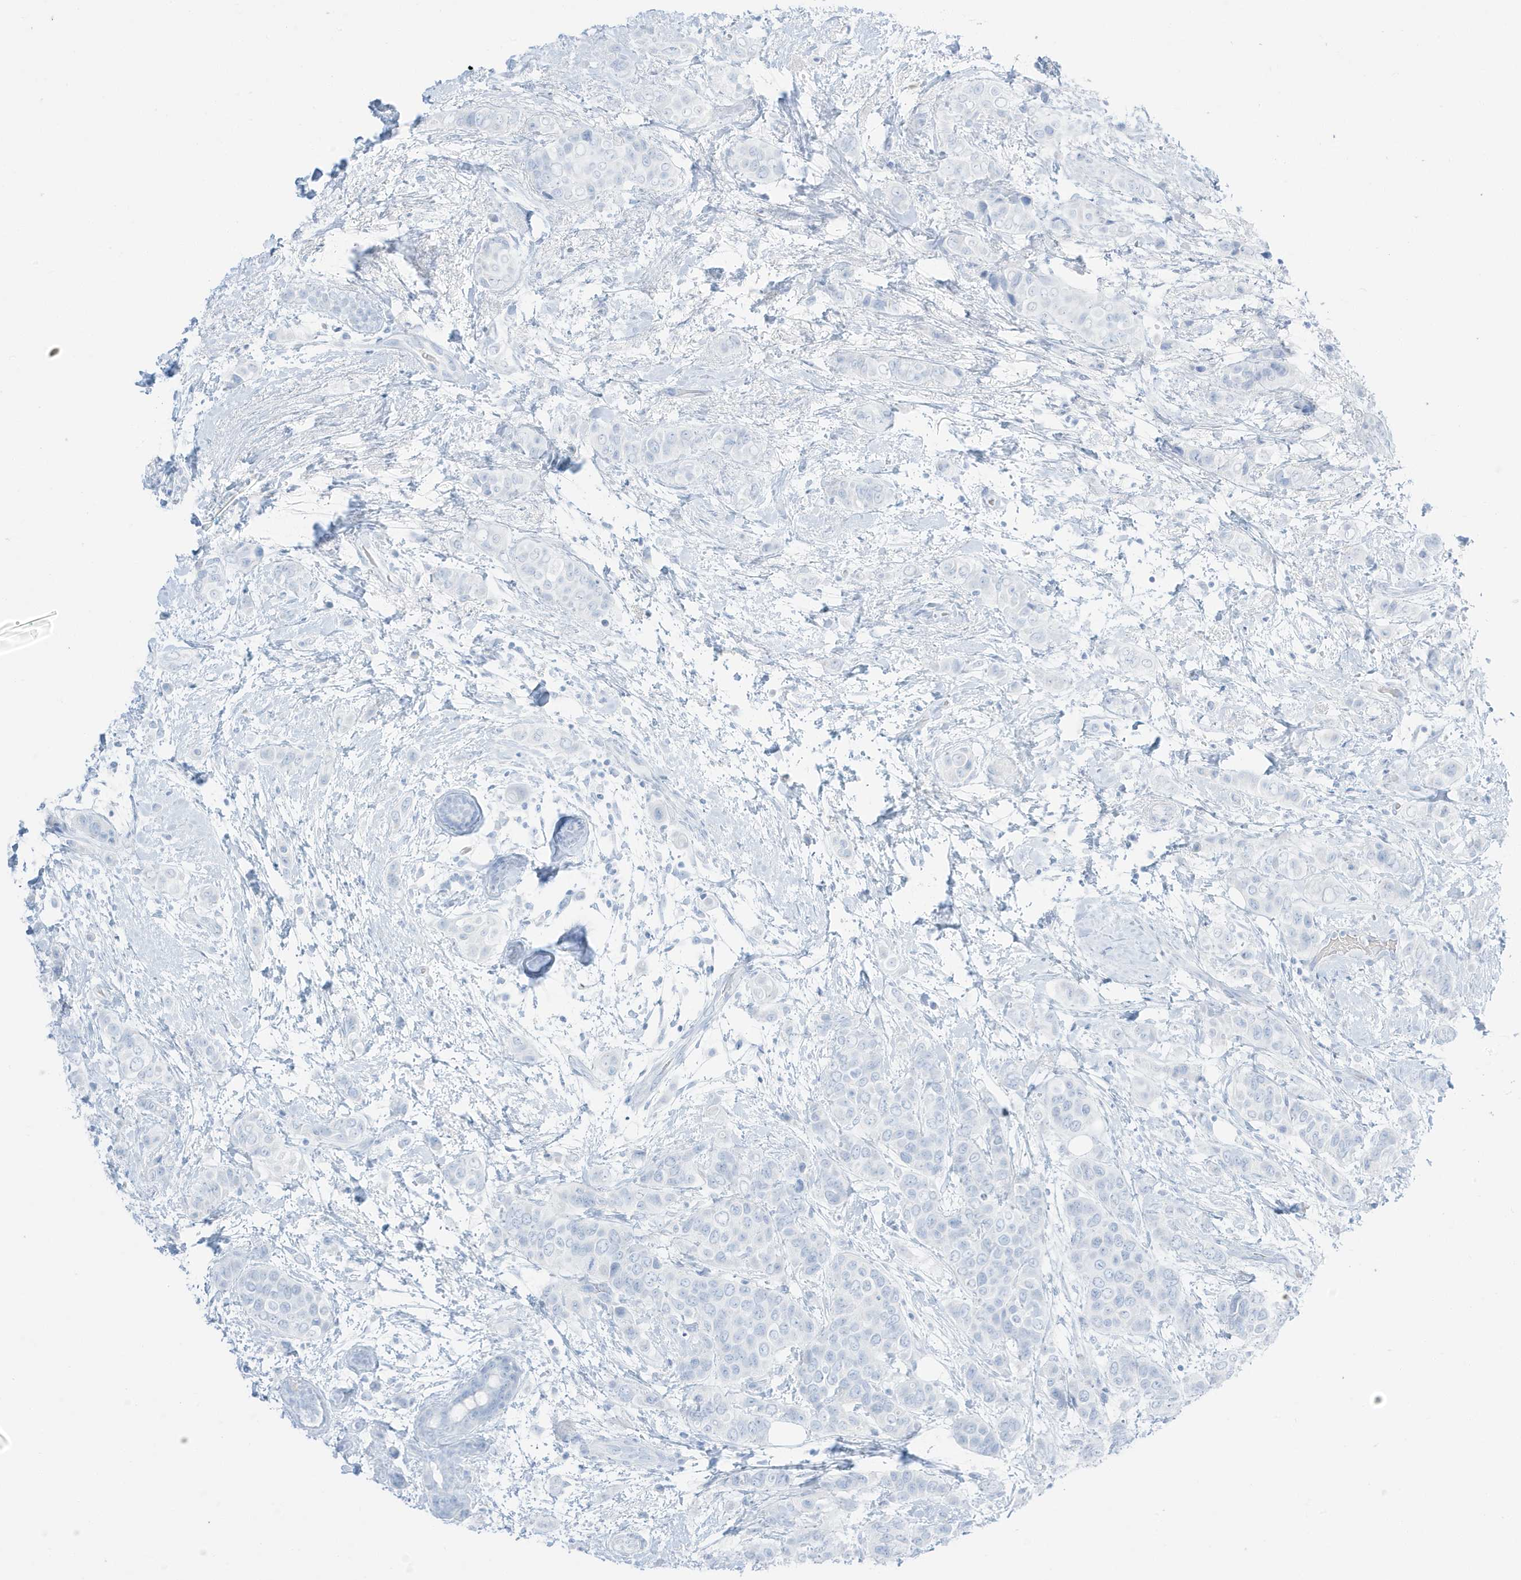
{"staining": {"intensity": "negative", "quantity": "none", "location": "none"}, "tissue": "breast cancer", "cell_type": "Tumor cells", "image_type": "cancer", "snomed": [{"axis": "morphology", "description": "Lobular carcinoma"}, {"axis": "topography", "description": "Breast"}], "caption": "Tumor cells show no significant positivity in lobular carcinoma (breast). (Stains: DAB (3,3'-diaminobenzidine) IHC with hematoxylin counter stain, Microscopy: brightfield microscopy at high magnification).", "gene": "SLC22A13", "patient": {"sex": "female", "age": 51}}